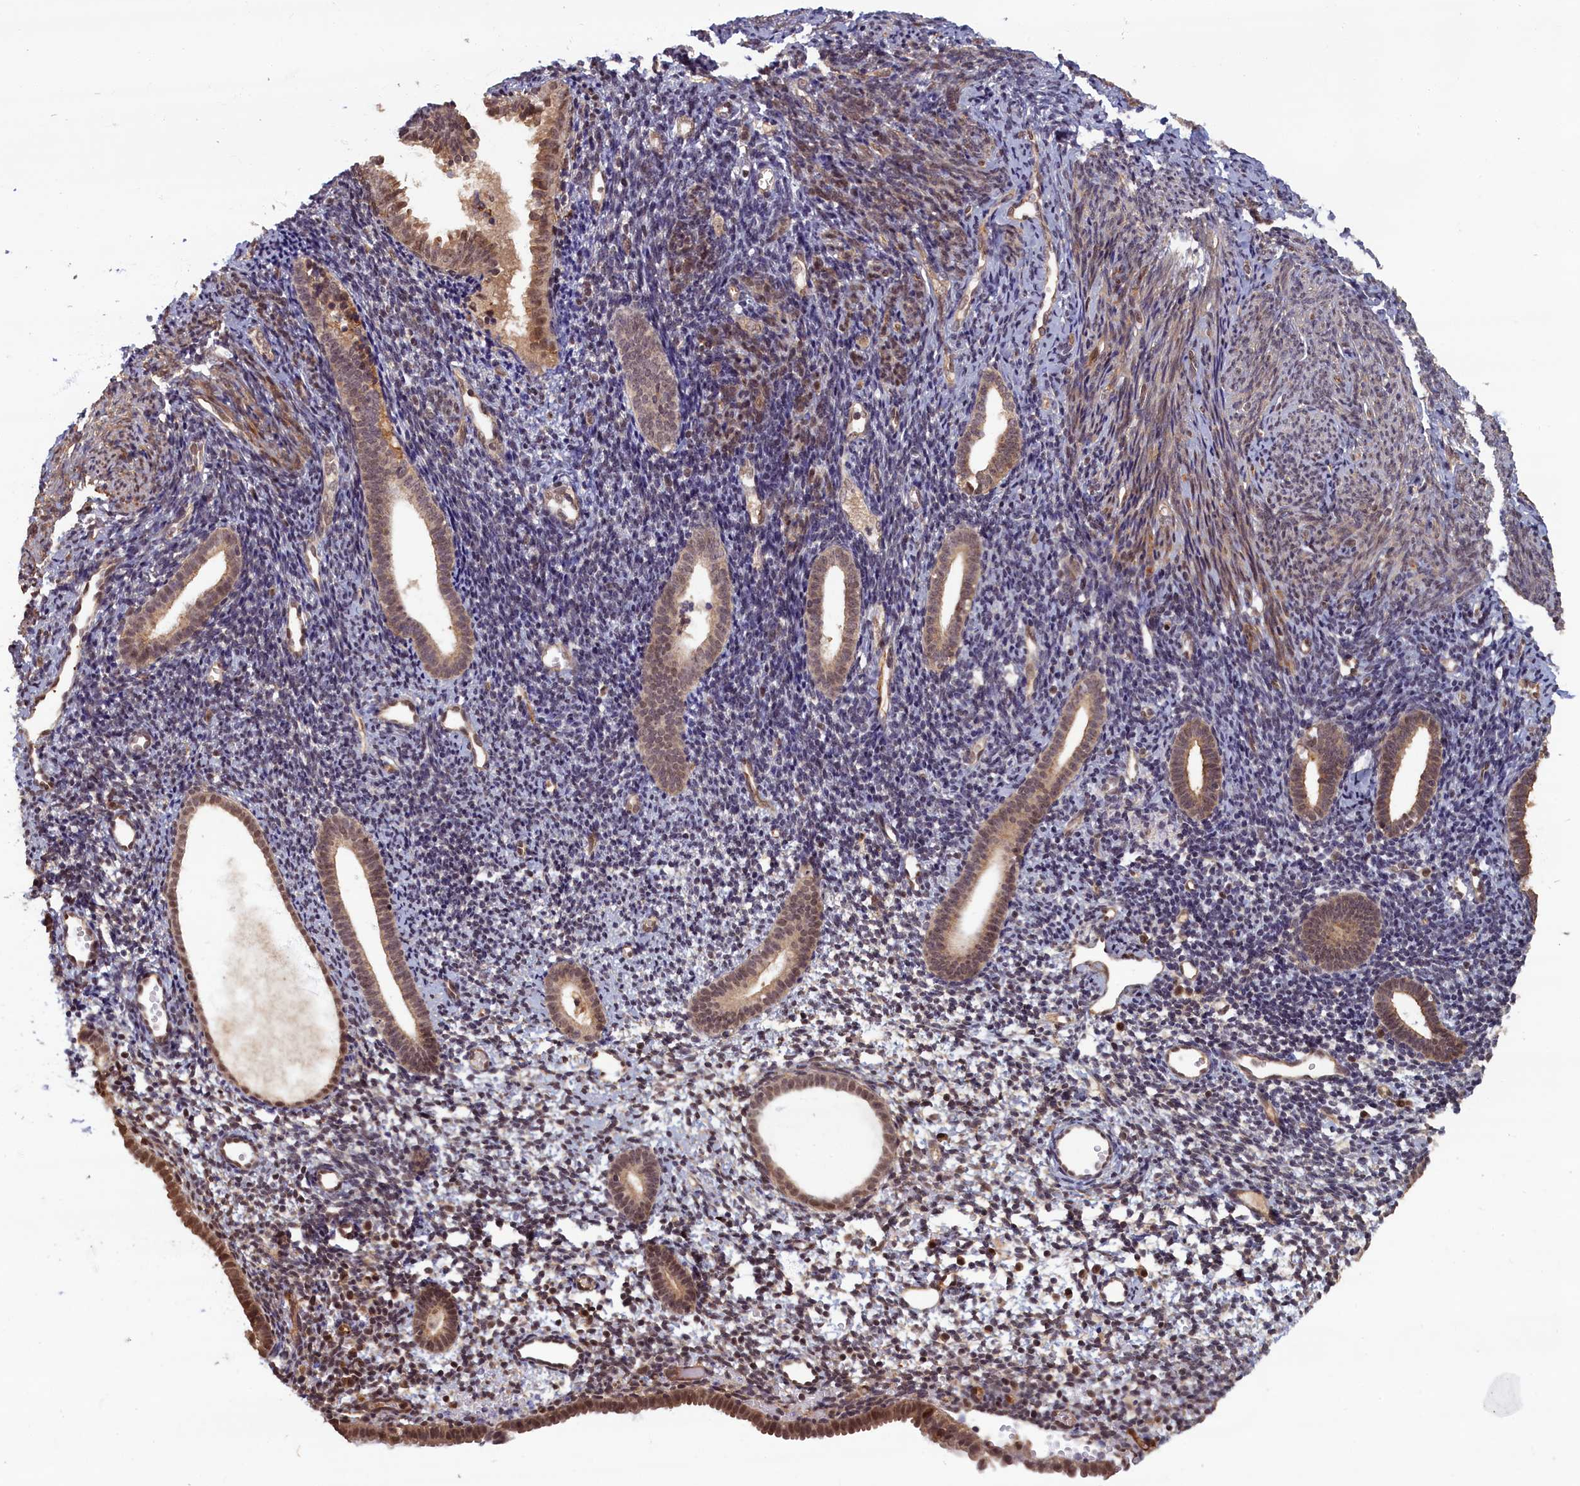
{"staining": {"intensity": "moderate", "quantity": "<25%", "location": "cytoplasmic/membranous,nuclear"}, "tissue": "endometrium", "cell_type": "Cells in endometrial stroma", "image_type": "normal", "snomed": [{"axis": "morphology", "description": "Normal tissue, NOS"}, {"axis": "topography", "description": "Endometrium"}], "caption": "A brown stain shows moderate cytoplasmic/membranous,nuclear staining of a protein in cells in endometrial stroma of normal human endometrium. The staining was performed using DAB, with brown indicating positive protein expression. Nuclei are stained blue with hematoxylin.", "gene": "HIF3A", "patient": {"sex": "female", "age": 56}}